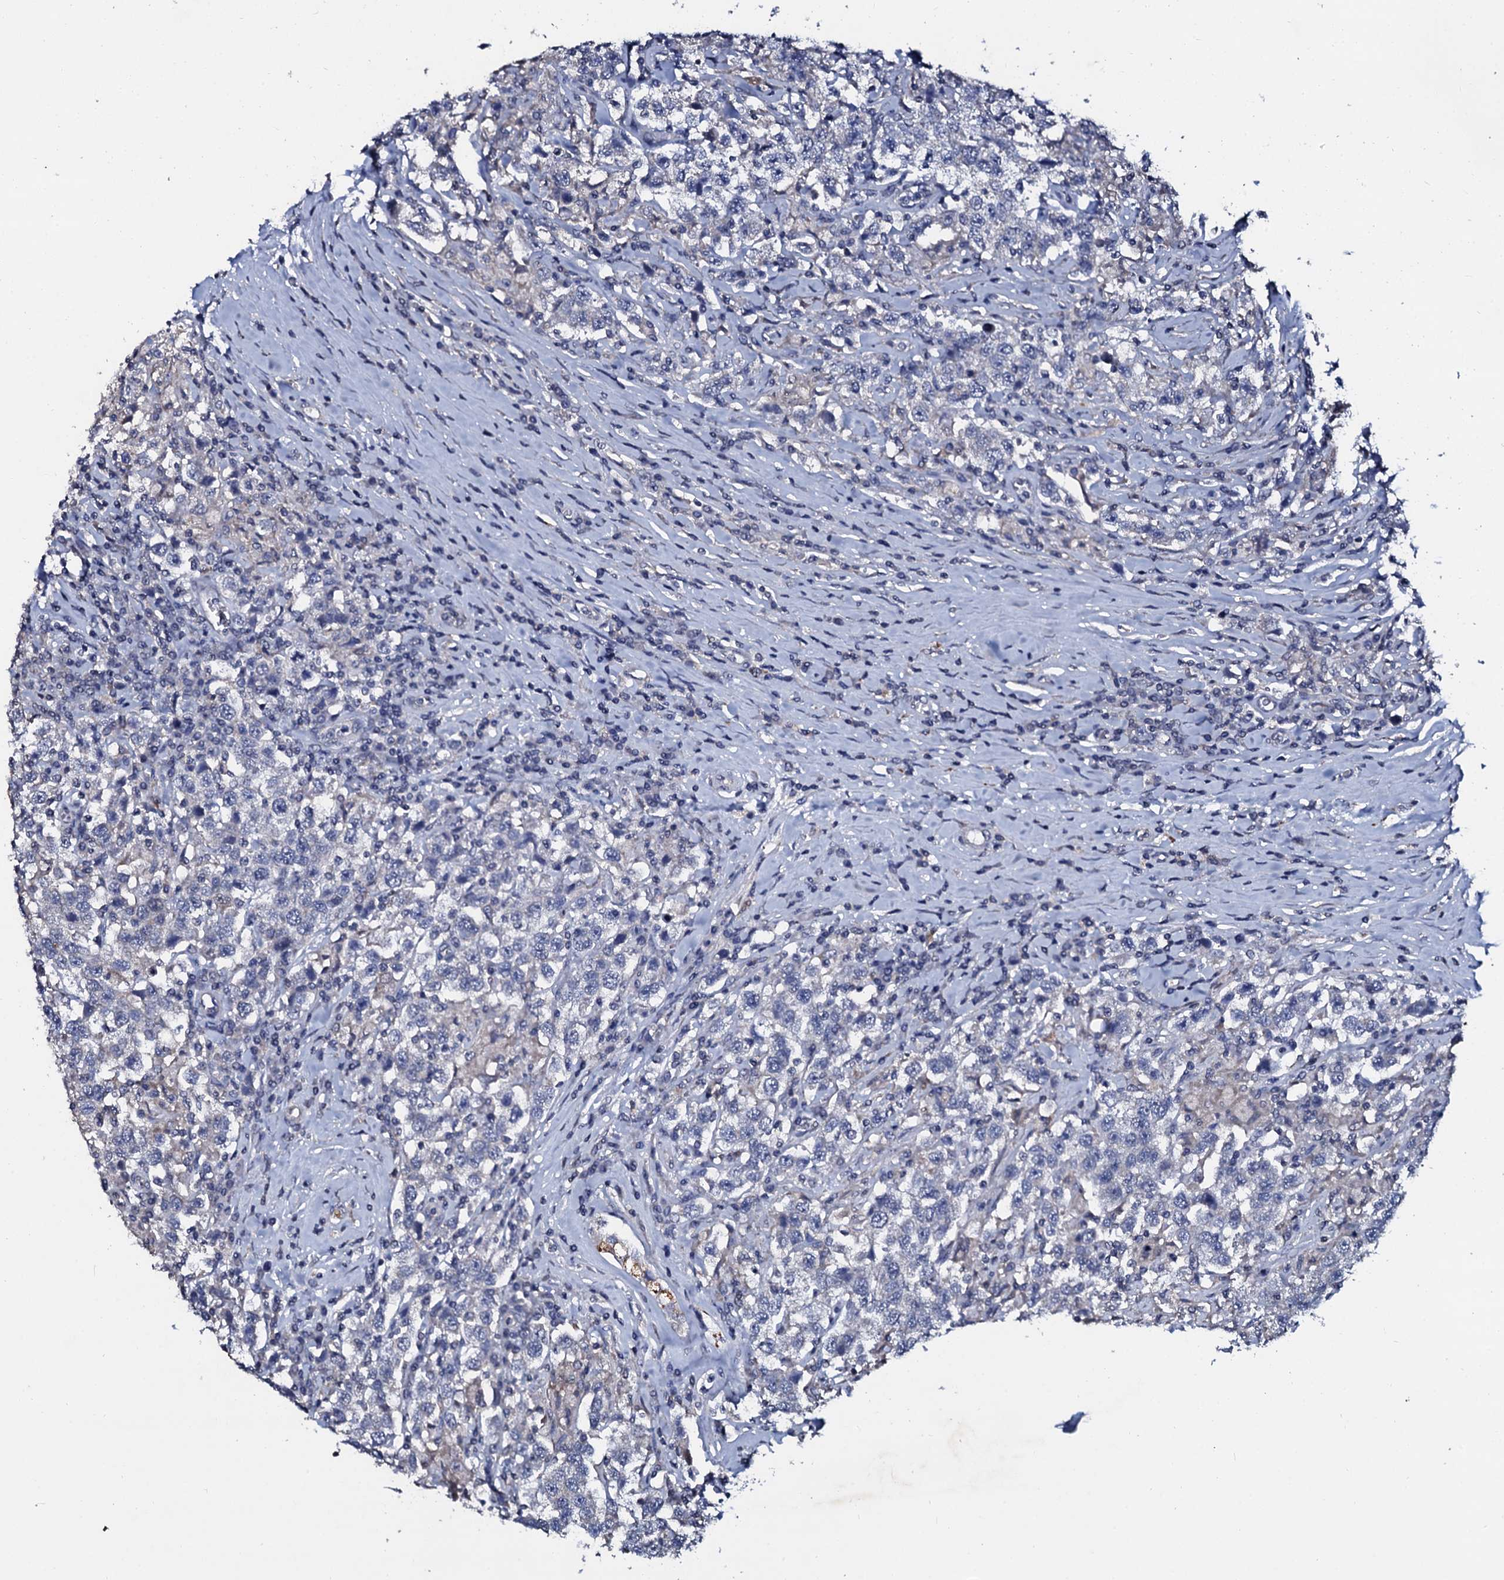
{"staining": {"intensity": "negative", "quantity": "none", "location": "none"}, "tissue": "testis cancer", "cell_type": "Tumor cells", "image_type": "cancer", "snomed": [{"axis": "morphology", "description": "Seminoma, NOS"}, {"axis": "topography", "description": "Testis"}], "caption": "Micrograph shows no significant protein expression in tumor cells of seminoma (testis). (Brightfield microscopy of DAB (3,3'-diaminobenzidine) immunohistochemistry at high magnification).", "gene": "SLC37A4", "patient": {"sex": "male", "age": 41}}